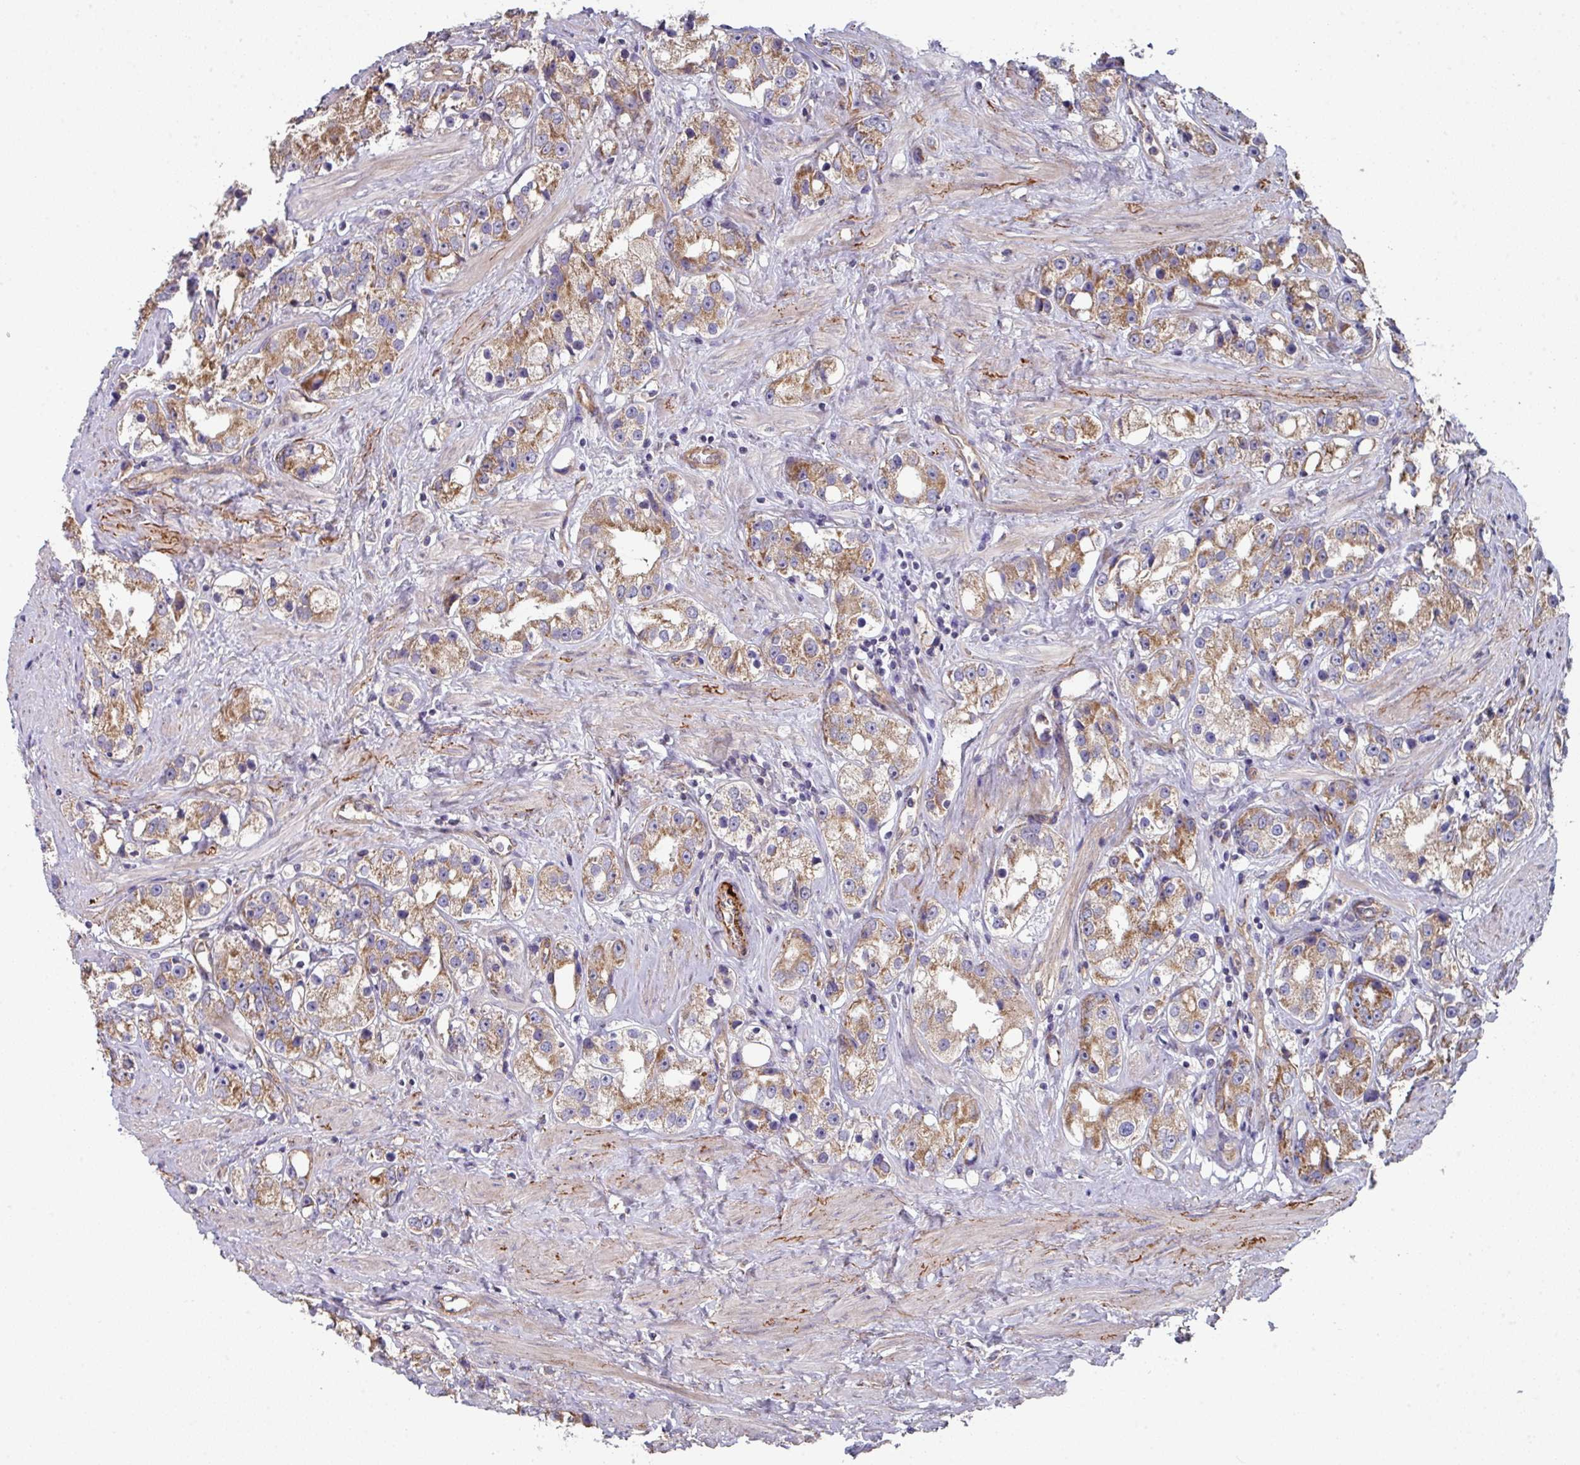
{"staining": {"intensity": "moderate", "quantity": ">75%", "location": "cytoplasmic/membranous"}, "tissue": "prostate cancer", "cell_type": "Tumor cells", "image_type": "cancer", "snomed": [{"axis": "morphology", "description": "Adenocarcinoma, NOS"}, {"axis": "topography", "description": "Prostate"}], "caption": "IHC histopathology image of prostate cancer (adenocarcinoma) stained for a protein (brown), which demonstrates medium levels of moderate cytoplasmic/membranous expression in approximately >75% of tumor cells.", "gene": "DCAF12L2", "patient": {"sex": "male", "age": 79}}